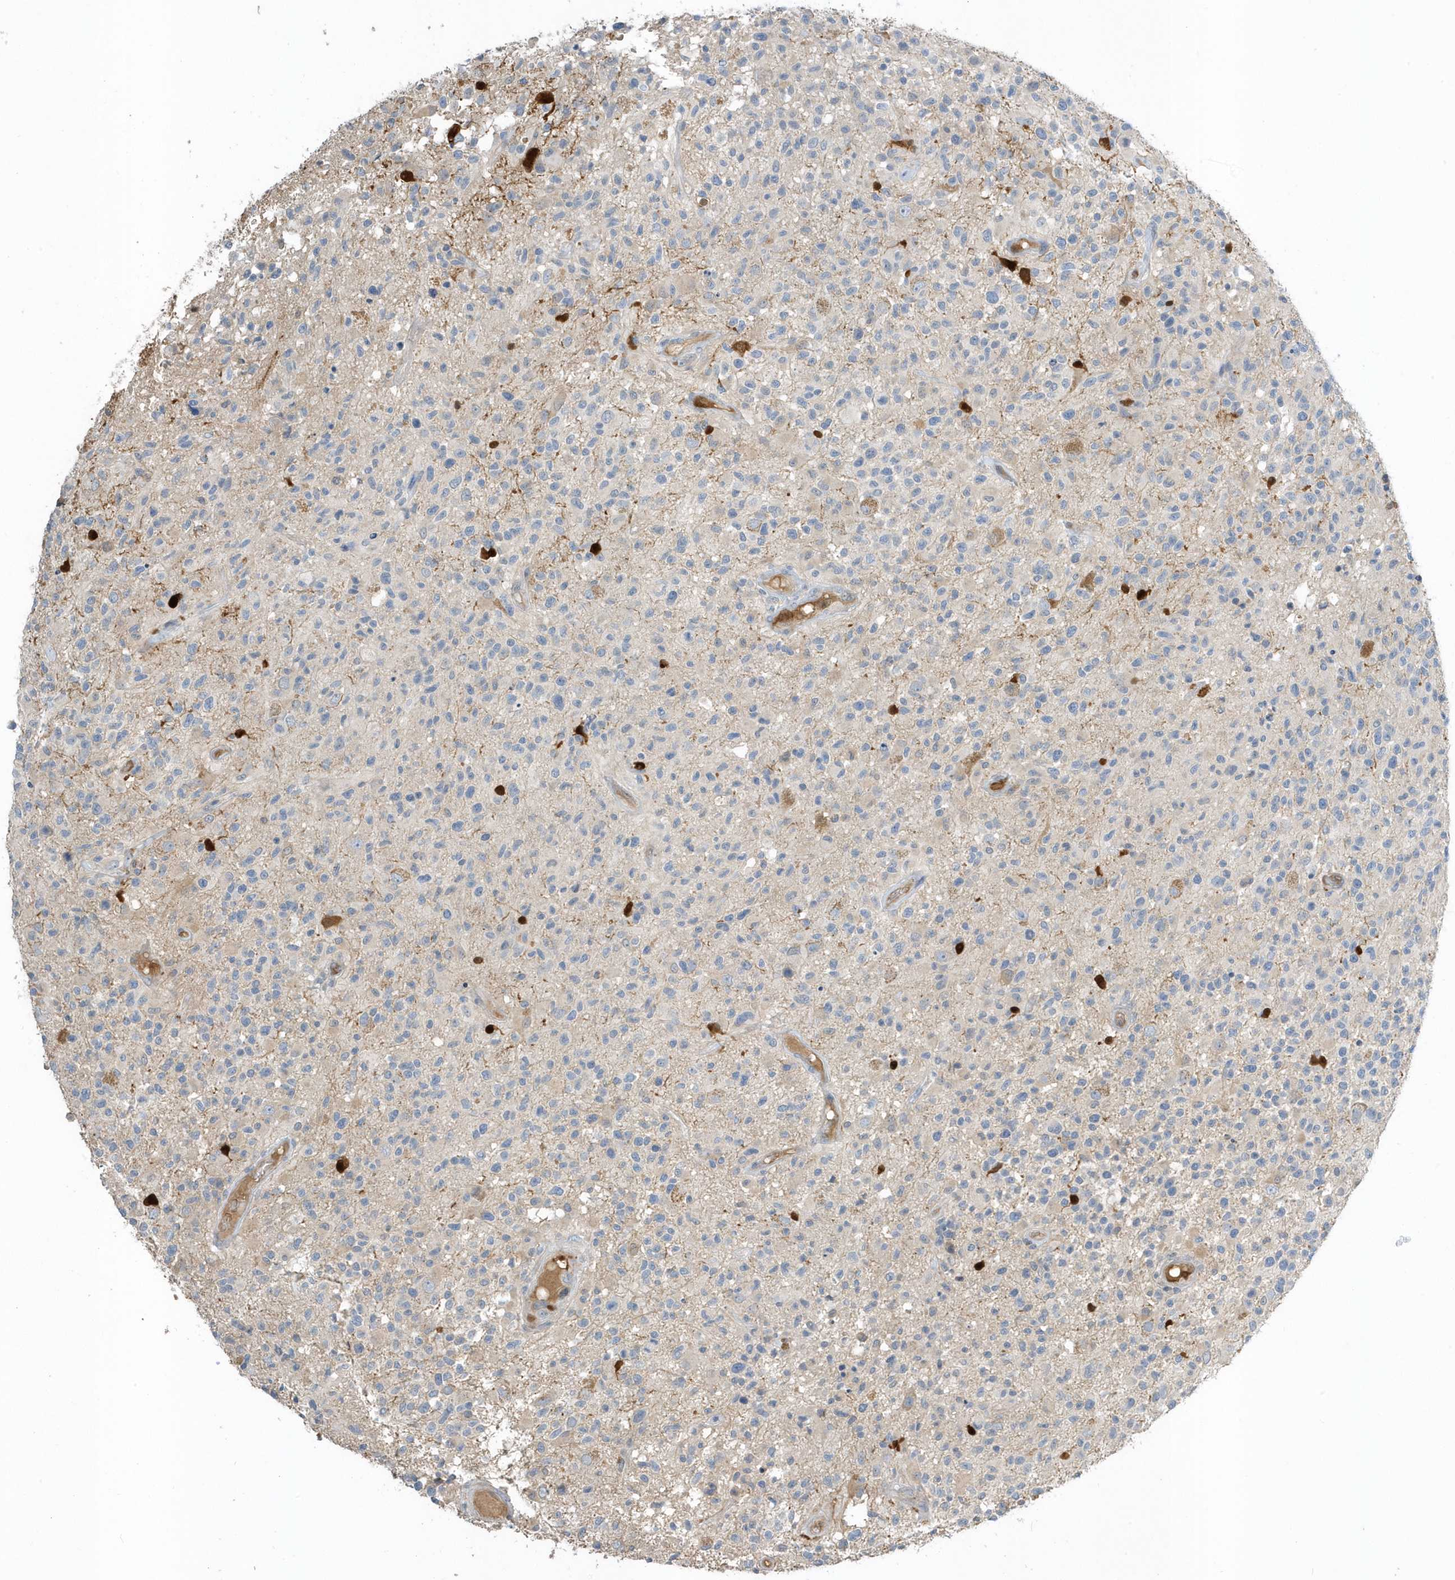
{"staining": {"intensity": "negative", "quantity": "none", "location": "none"}, "tissue": "glioma", "cell_type": "Tumor cells", "image_type": "cancer", "snomed": [{"axis": "morphology", "description": "Glioma, malignant, High grade"}, {"axis": "morphology", "description": "Glioblastoma, NOS"}, {"axis": "topography", "description": "Brain"}], "caption": "High magnification brightfield microscopy of malignant high-grade glioma stained with DAB (3,3'-diaminobenzidine) (brown) and counterstained with hematoxylin (blue): tumor cells show no significant positivity.", "gene": "USP53", "patient": {"sex": "male", "age": 60}}